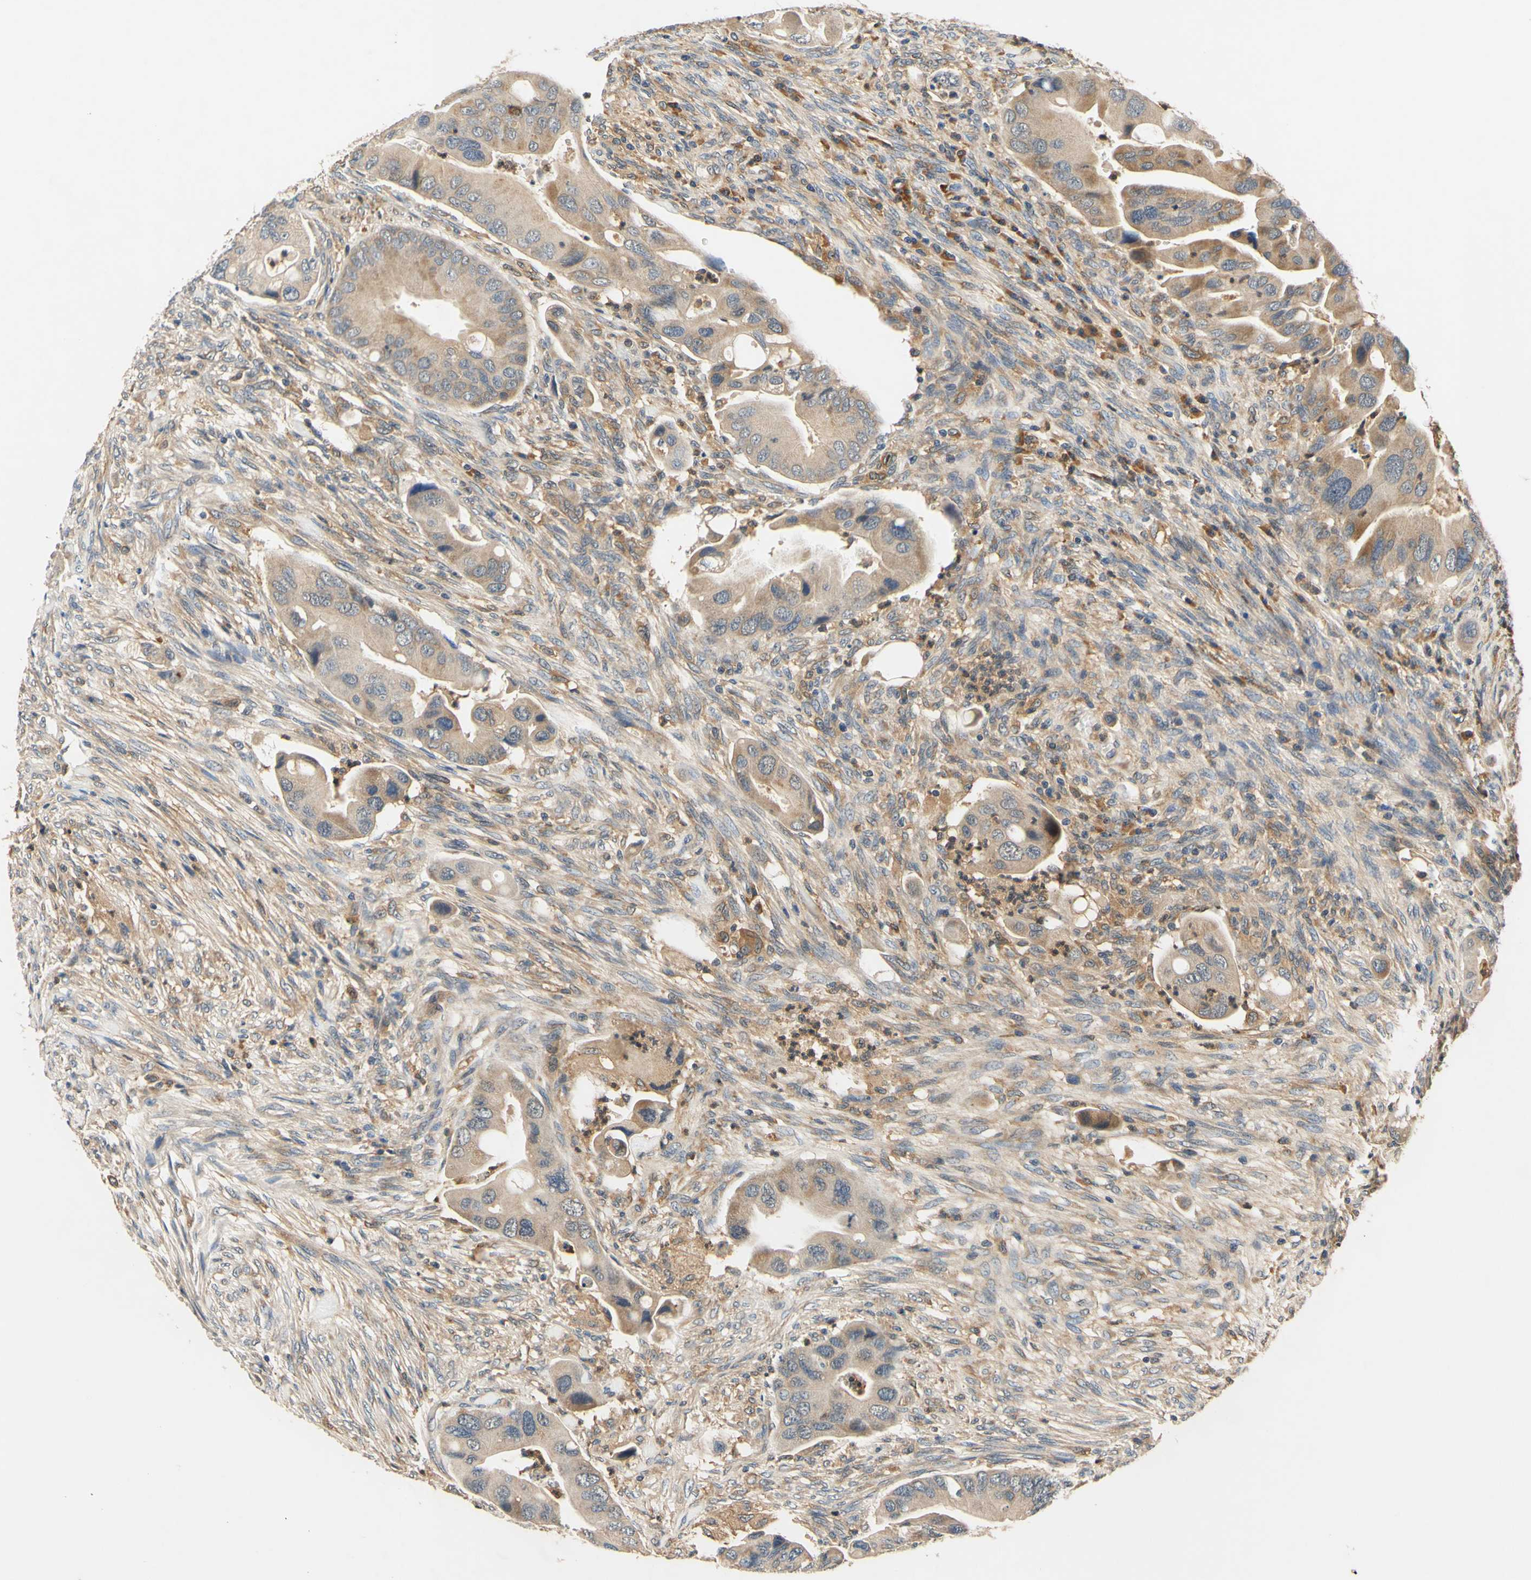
{"staining": {"intensity": "weak", "quantity": ">75%", "location": "cytoplasmic/membranous"}, "tissue": "colorectal cancer", "cell_type": "Tumor cells", "image_type": "cancer", "snomed": [{"axis": "morphology", "description": "Adenocarcinoma, NOS"}, {"axis": "topography", "description": "Rectum"}], "caption": "Colorectal cancer (adenocarcinoma) stained with immunohistochemistry shows weak cytoplasmic/membranous staining in approximately >75% of tumor cells.", "gene": "PLA2G4A", "patient": {"sex": "female", "age": 57}}